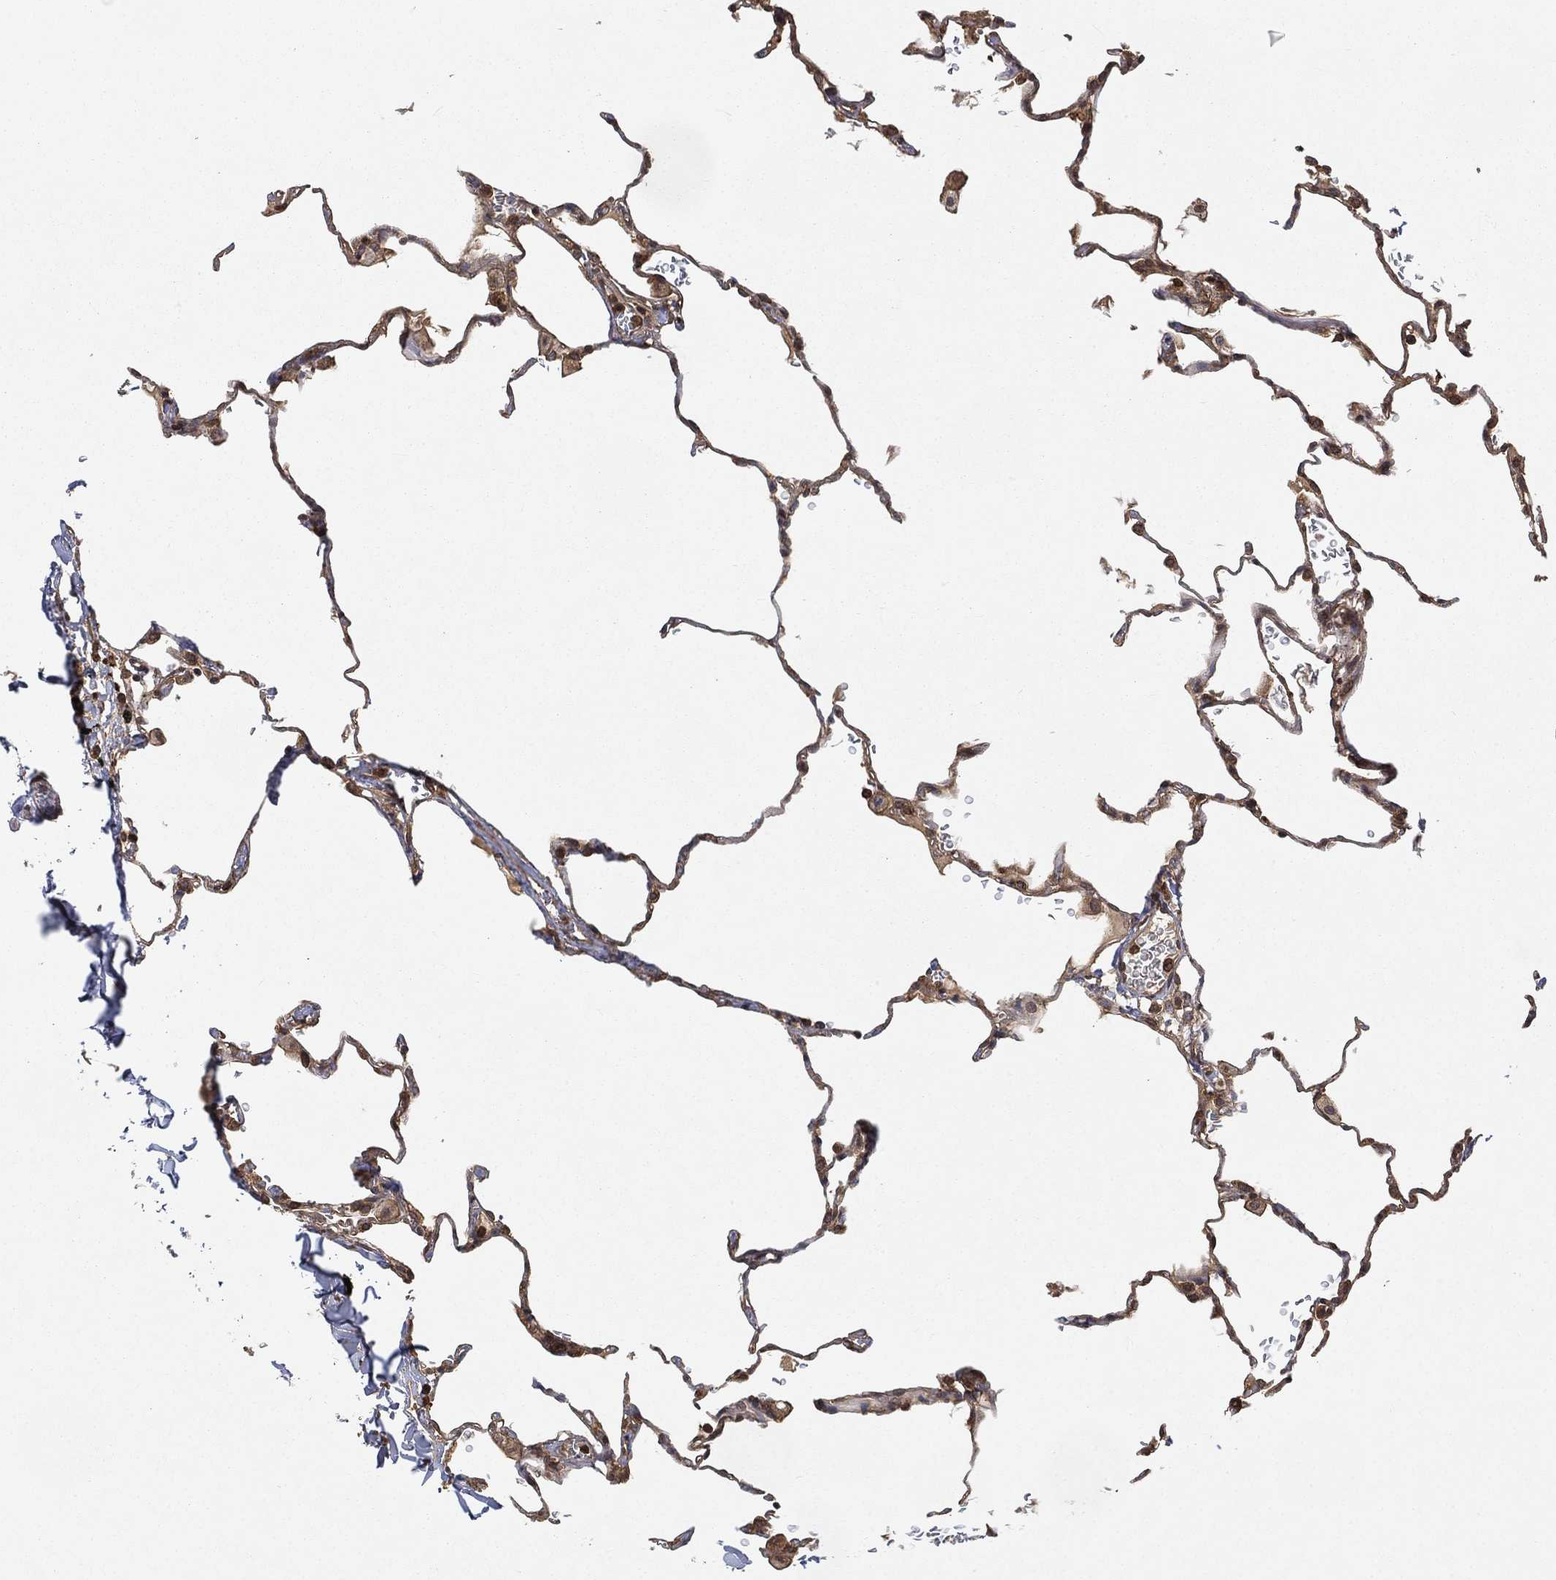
{"staining": {"intensity": "moderate", "quantity": ">75%", "location": "cytoplasmic/membranous,nuclear"}, "tissue": "lung", "cell_type": "Alveolar cells", "image_type": "normal", "snomed": [{"axis": "morphology", "description": "Normal tissue, NOS"}, {"axis": "morphology", "description": "Adenocarcinoma, metastatic, NOS"}, {"axis": "topography", "description": "Lung"}], "caption": "A brown stain highlights moderate cytoplasmic/membranous,nuclear positivity of a protein in alveolar cells of unremarkable lung. Using DAB (brown) and hematoxylin (blue) stains, captured at high magnification using brightfield microscopy.", "gene": "UBA5", "patient": {"sex": "male", "age": 45}}